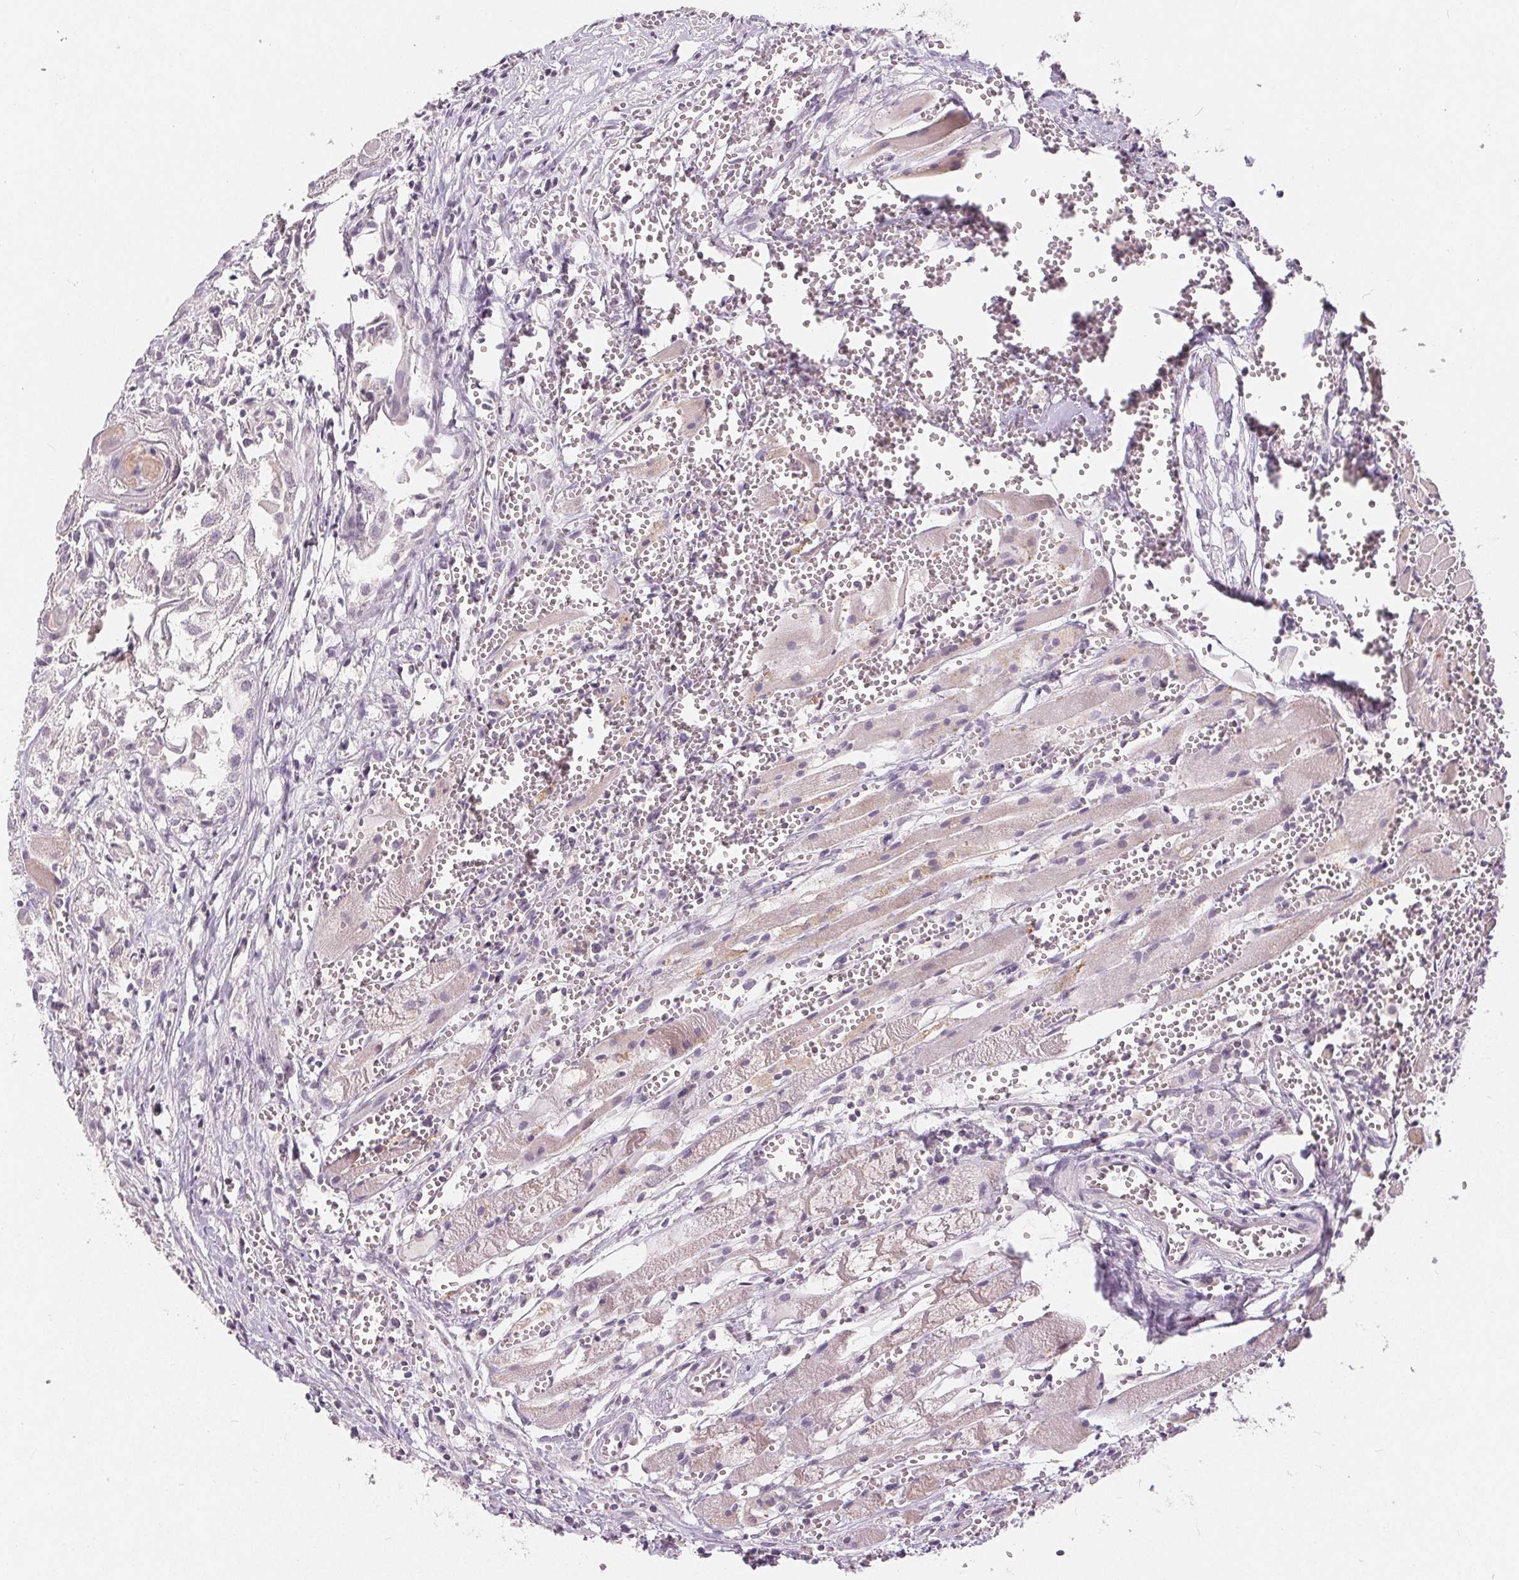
{"staining": {"intensity": "negative", "quantity": "none", "location": "none"}, "tissue": "head and neck cancer", "cell_type": "Tumor cells", "image_type": "cancer", "snomed": [{"axis": "morphology", "description": "Squamous cell carcinoma, NOS"}, {"axis": "topography", "description": "Head-Neck"}], "caption": "Immunohistochemistry (IHC) photomicrograph of neoplastic tissue: human head and neck squamous cell carcinoma stained with DAB shows no significant protein expression in tumor cells.", "gene": "TRIM60", "patient": {"sex": "female", "age": 80}}